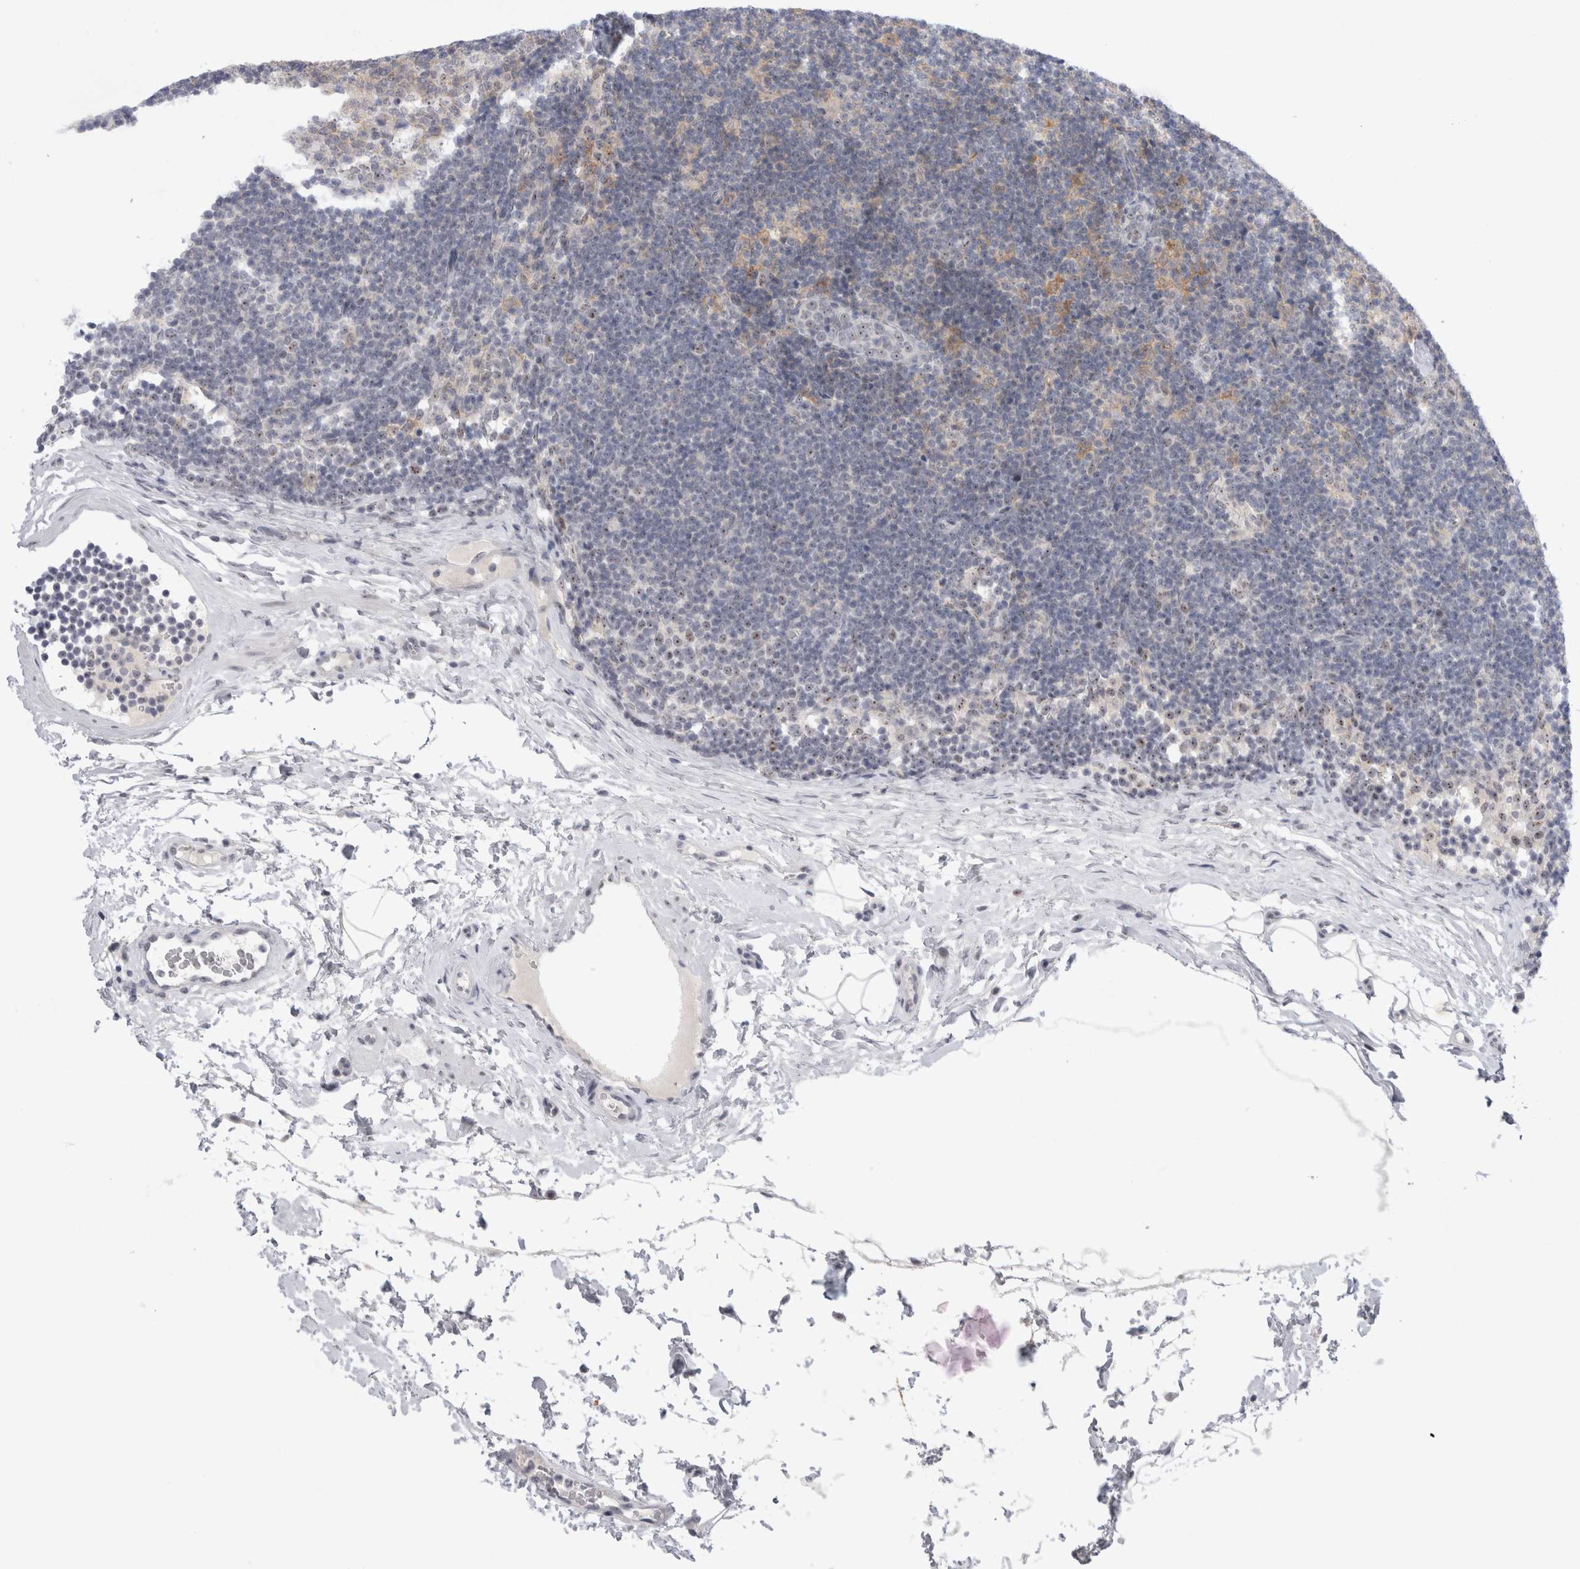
{"staining": {"intensity": "weak", "quantity": "25%-75%", "location": "cytoplasmic/membranous"}, "tissue": "lymph node", "cell_type": "Non-germinal center cells", "image_type": "normal", "snomed": [{"axis": "morphology", "description": "Normal tissue, NOS"}, {"axis": "topography", "description": "Lymph node"}], "caption": "Immunohistochemical staining of unremarkable human lymph node demonstrates weak cytoplasmic/membranous protein expression in approximately 25%-75% of non-germinal center cells.", "gene": "CERS5", "patient": {"sex": "female", "age": 22}}